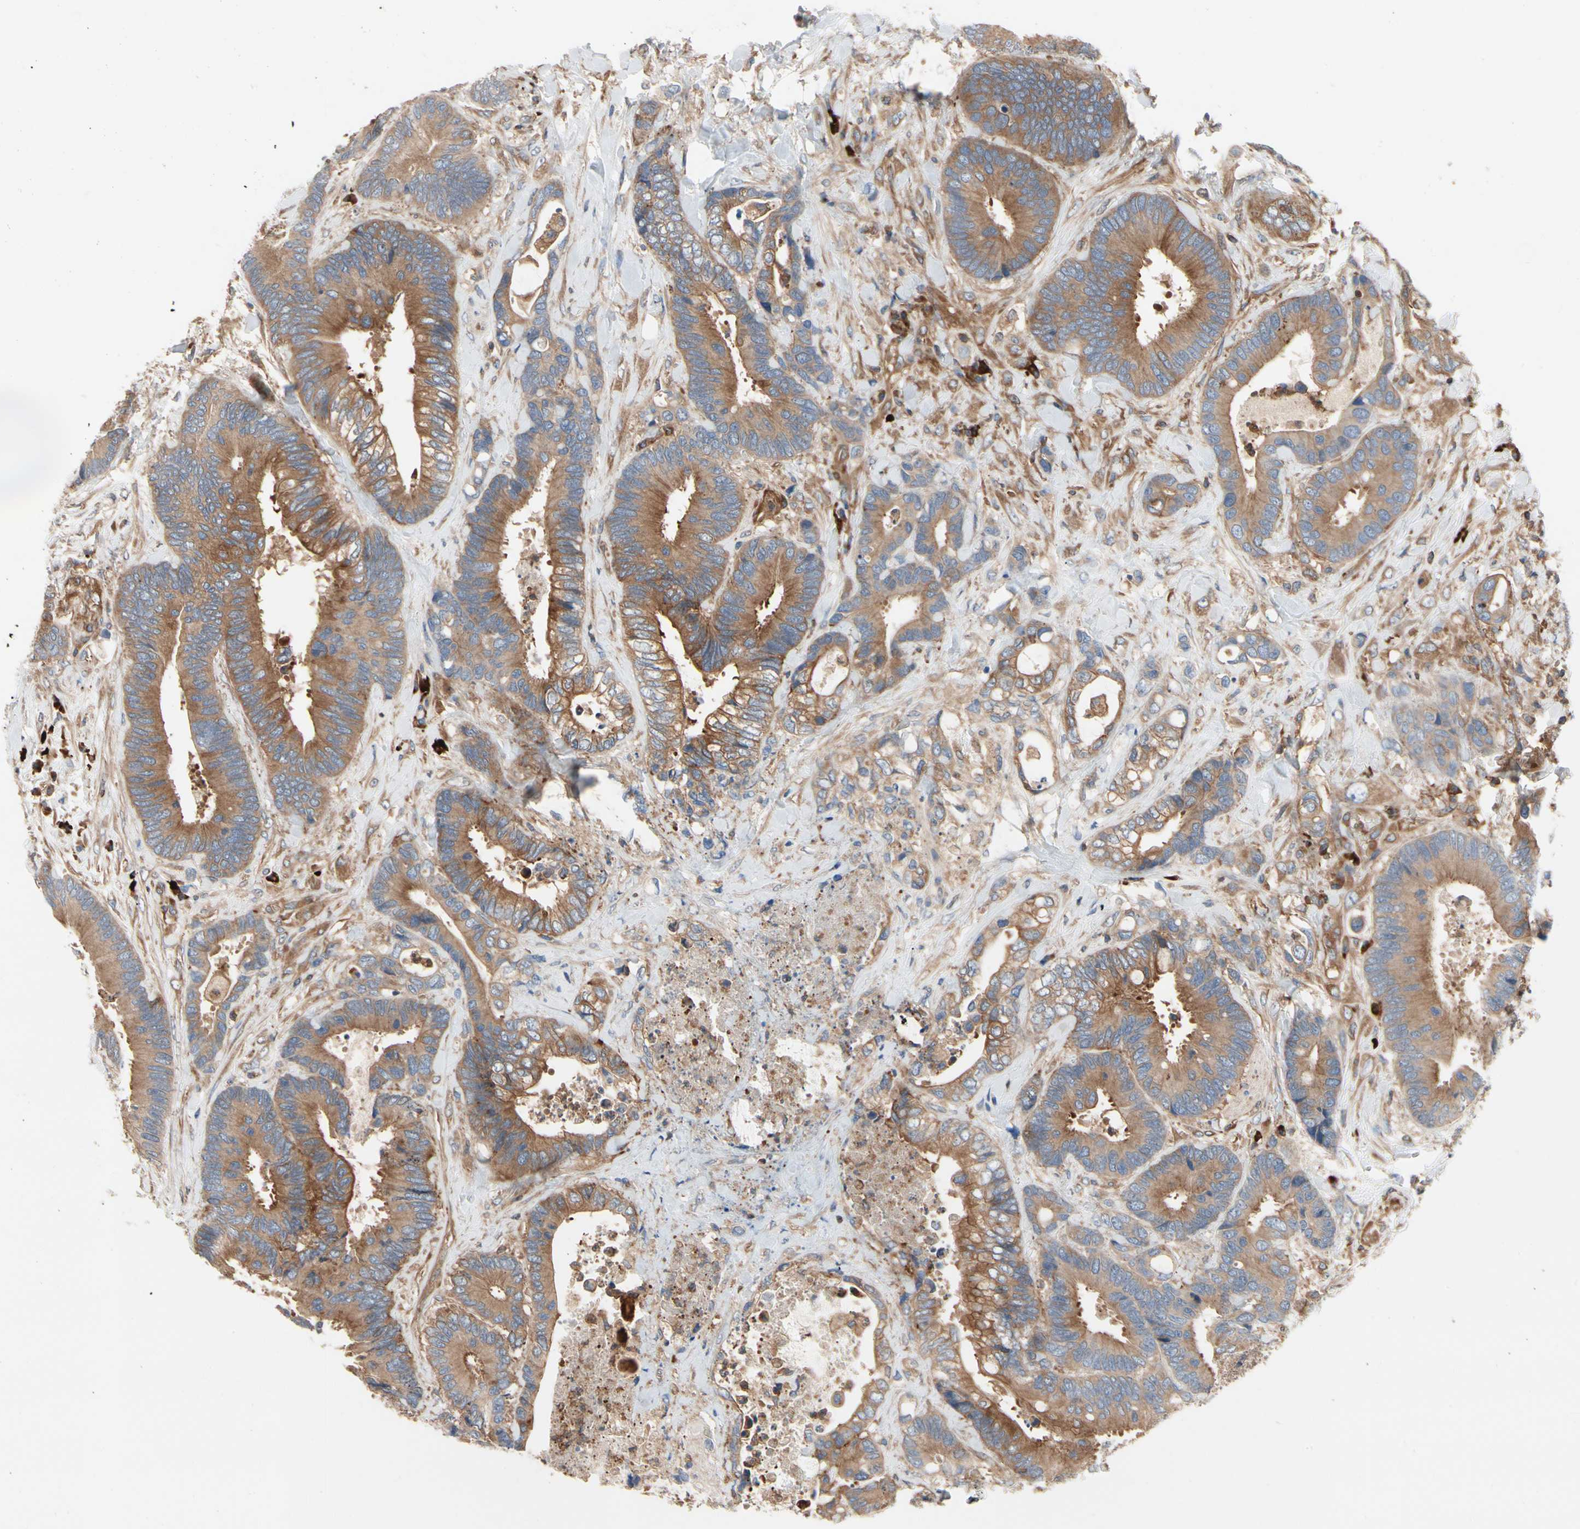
{"staining": {"intensity": "moderate", "quantity": ">75%", "location": "cytoplasmic/membranous"}, "tissue": "colorectal cancer", "cell_type": "Tumor cells", "image_type": "cancer", "snomed": [{"axis": "morphology", "description": "Adenocarcinoma, NOS"}, {"axis": "topography", "description": "Rectum"}], "caption": "Immunohistochemical staining of human colorectal cancer (adenocarcinoma) displays medium levels of moderate cytoplasmic/membranous expression in about >75% of tumor cells. Immunohistochemistry stains the protein of interest in brown and the nuclei are stained blue.", "gene": "ROCK1", "patient": {"sex": "male", "age": 55}}